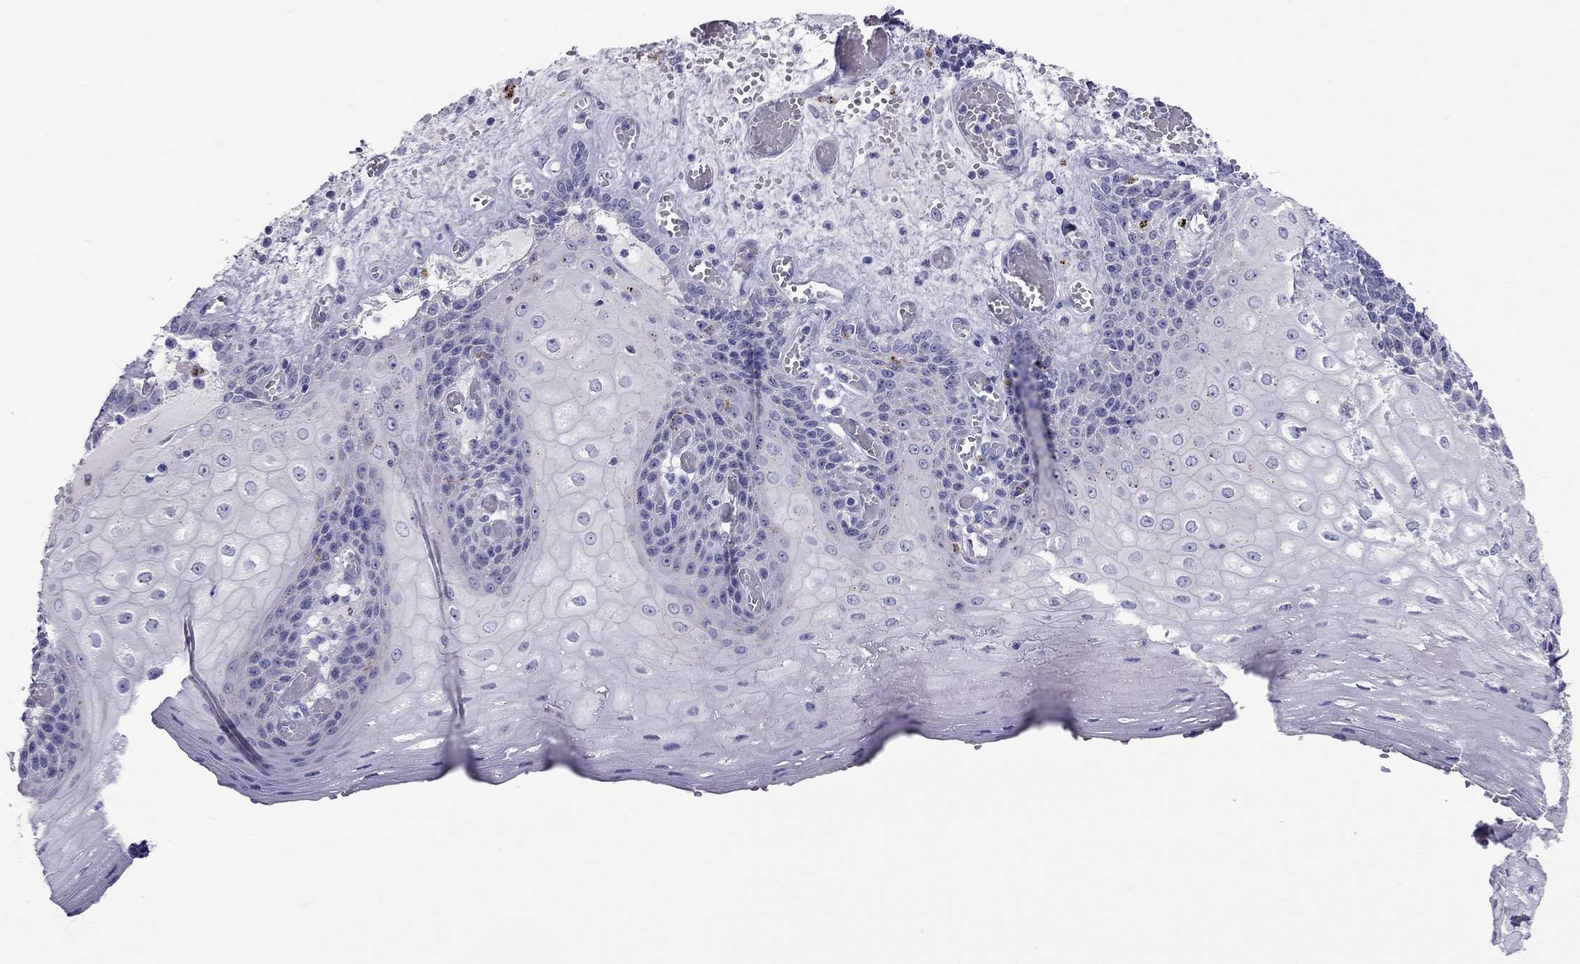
{"staining": {"intensity": "negative", "quantity": "none", "location": "none"}, "tissue": "esophagus", "cell_type": "Squamous epithelial cells", "image_type": "normal", "snomed": [{"axis": "morphology", "description": "Normal tissue, NOS"}, {"axis": "topography", "description": "Esophagus"}], "caption": "A histopathology image of esophagus stained for a protein shows no brown staining in squamous epithelial cells. The staining was performed using DAB to visualize the protein expression in brown, while the nuclei were stained in blue with hematoxylin (Magnification: 20x).", "gene": "CLPSL2", "patient": {"sex": "male", "age": 58}}